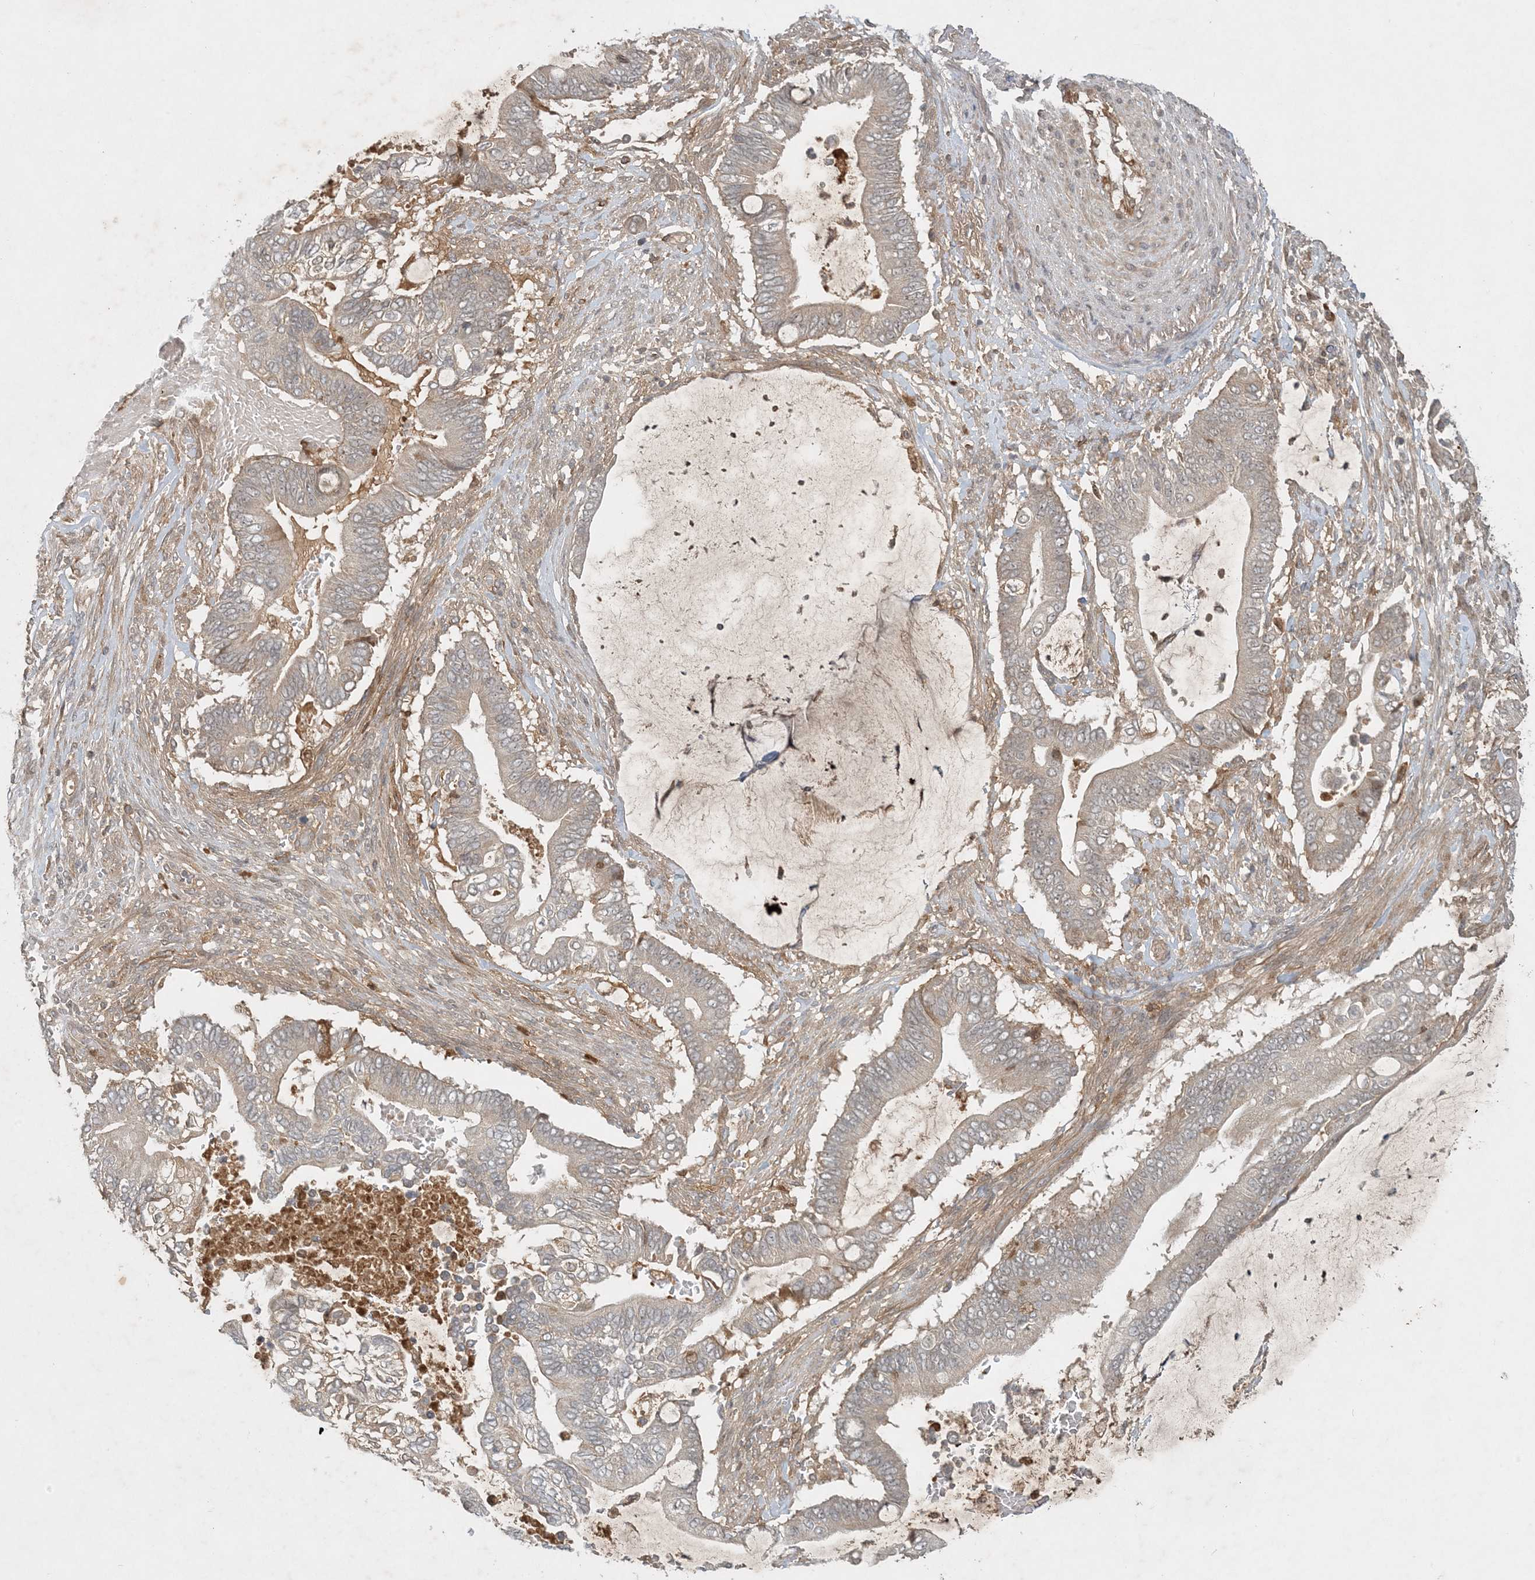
{"staining": {"intensity": "negative", "quantity": "none", "location": "none"}, "tissue": "pancreatic cancer", "cell_type": "Tumor cells", "image_type": "cancer", "snomed": [{"axis": "morphology", "description": "Adenocarcinoma, NOS"}, {"axis": "topography", "description": "Pancreas"}], "caption": "High power microscopy histopathology image of an immunohistochemistry image of pancreatic cancer, revealing no significant positivity in tumor cells.", "gene": "ZCCHC4", "patient": {"sex": "male", "age": 68}}